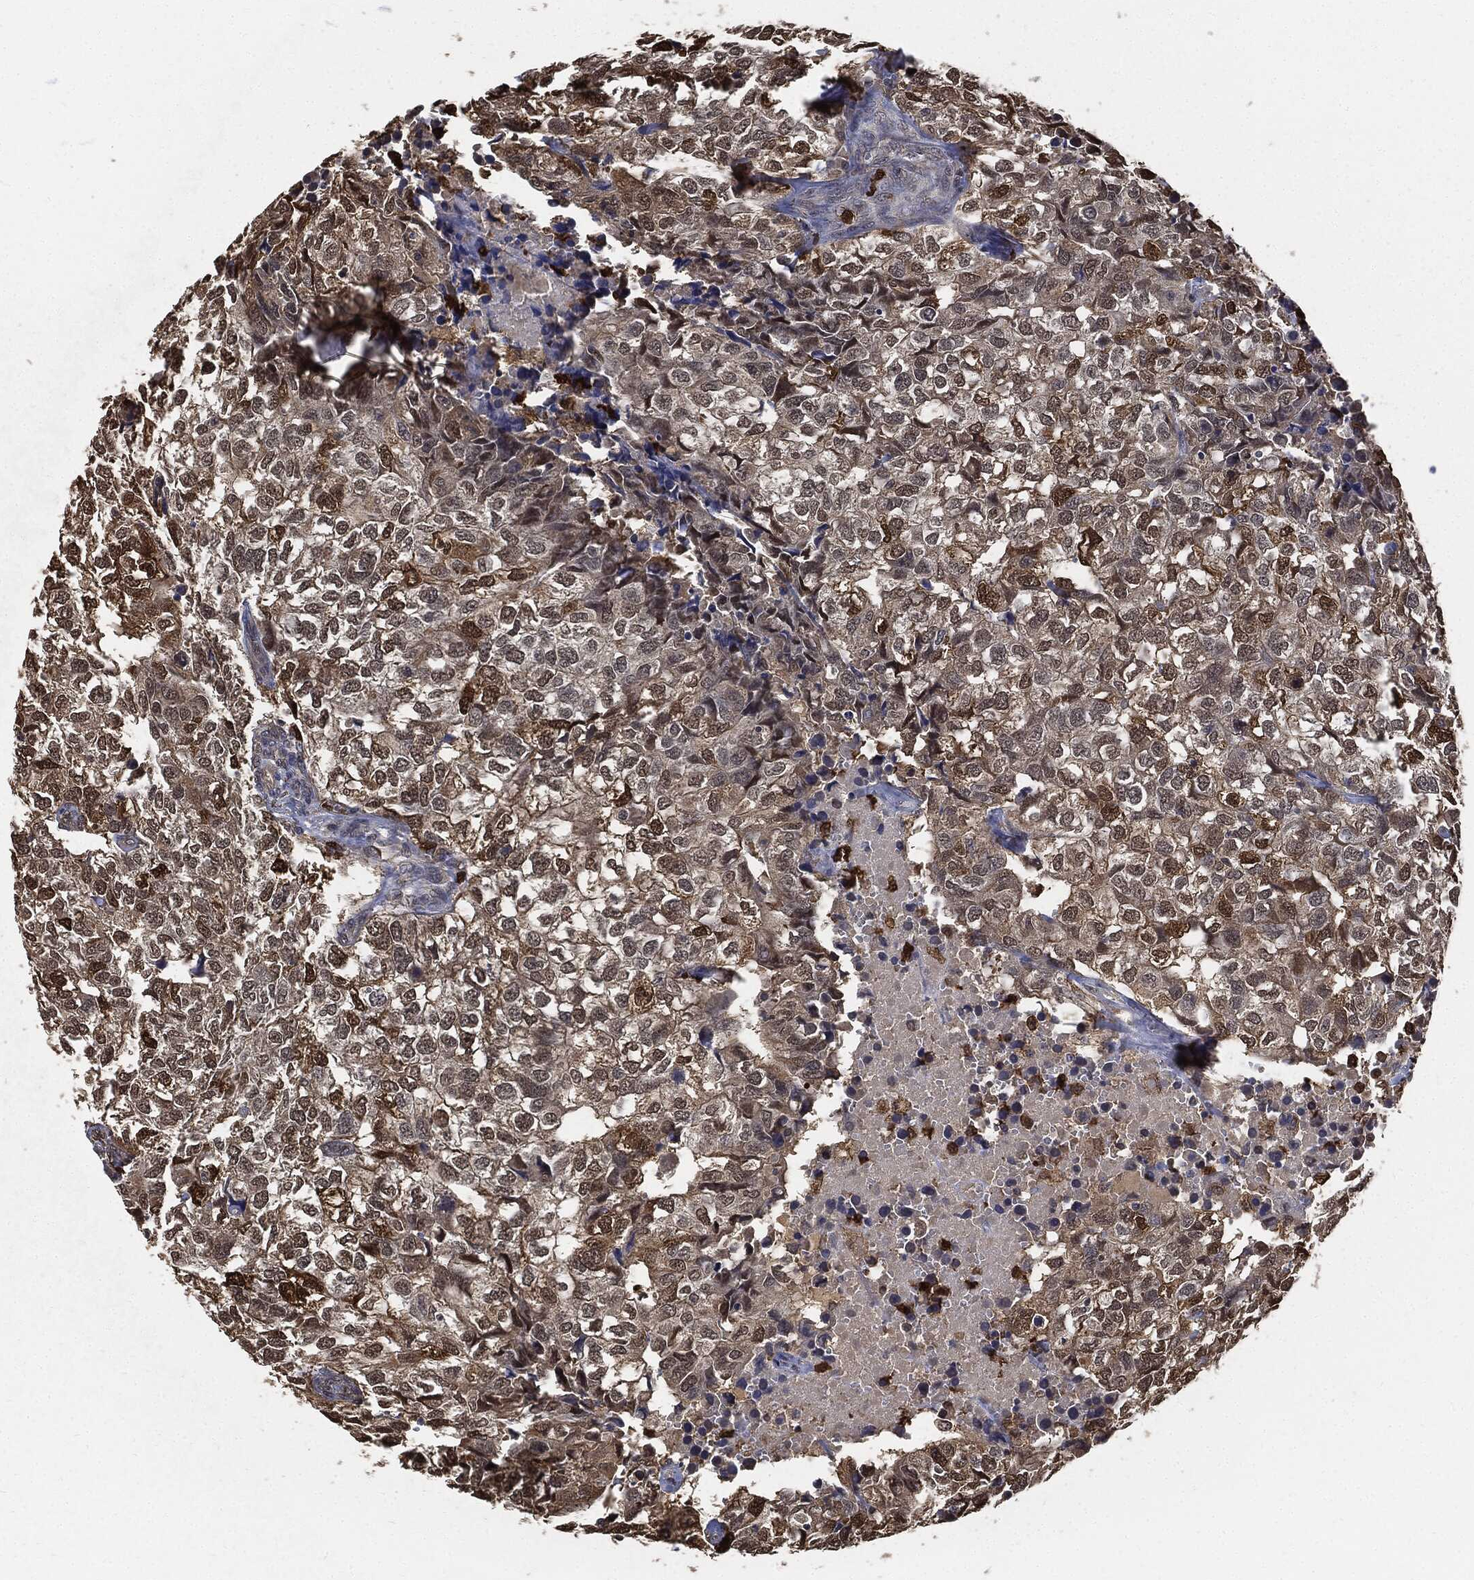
{"staining": {"intensity": "moderate", "quantity": "25%-75%", "location": "cytoplasmic/membranous,nuclear"}, "tissue": "breast cancer", "cell_type": "Tumor cells", "image_type": "cancer", "snomed": [{"axis": "morphology", "description": "Duct carcinoma"}, {"axis": "topography", "description": "Breast"}], "caption": "DAB (3,3'-diaminobenzidine) immunohistochemical staining of human infiltrating ductal carcinoma (breast) shows moderate cytoplasmic/membranous and nuclear protein staining in approximately 25%-75% of tumor cells.", "gene": "S100A9", "patient": {"sex": "female", "age": 30}}